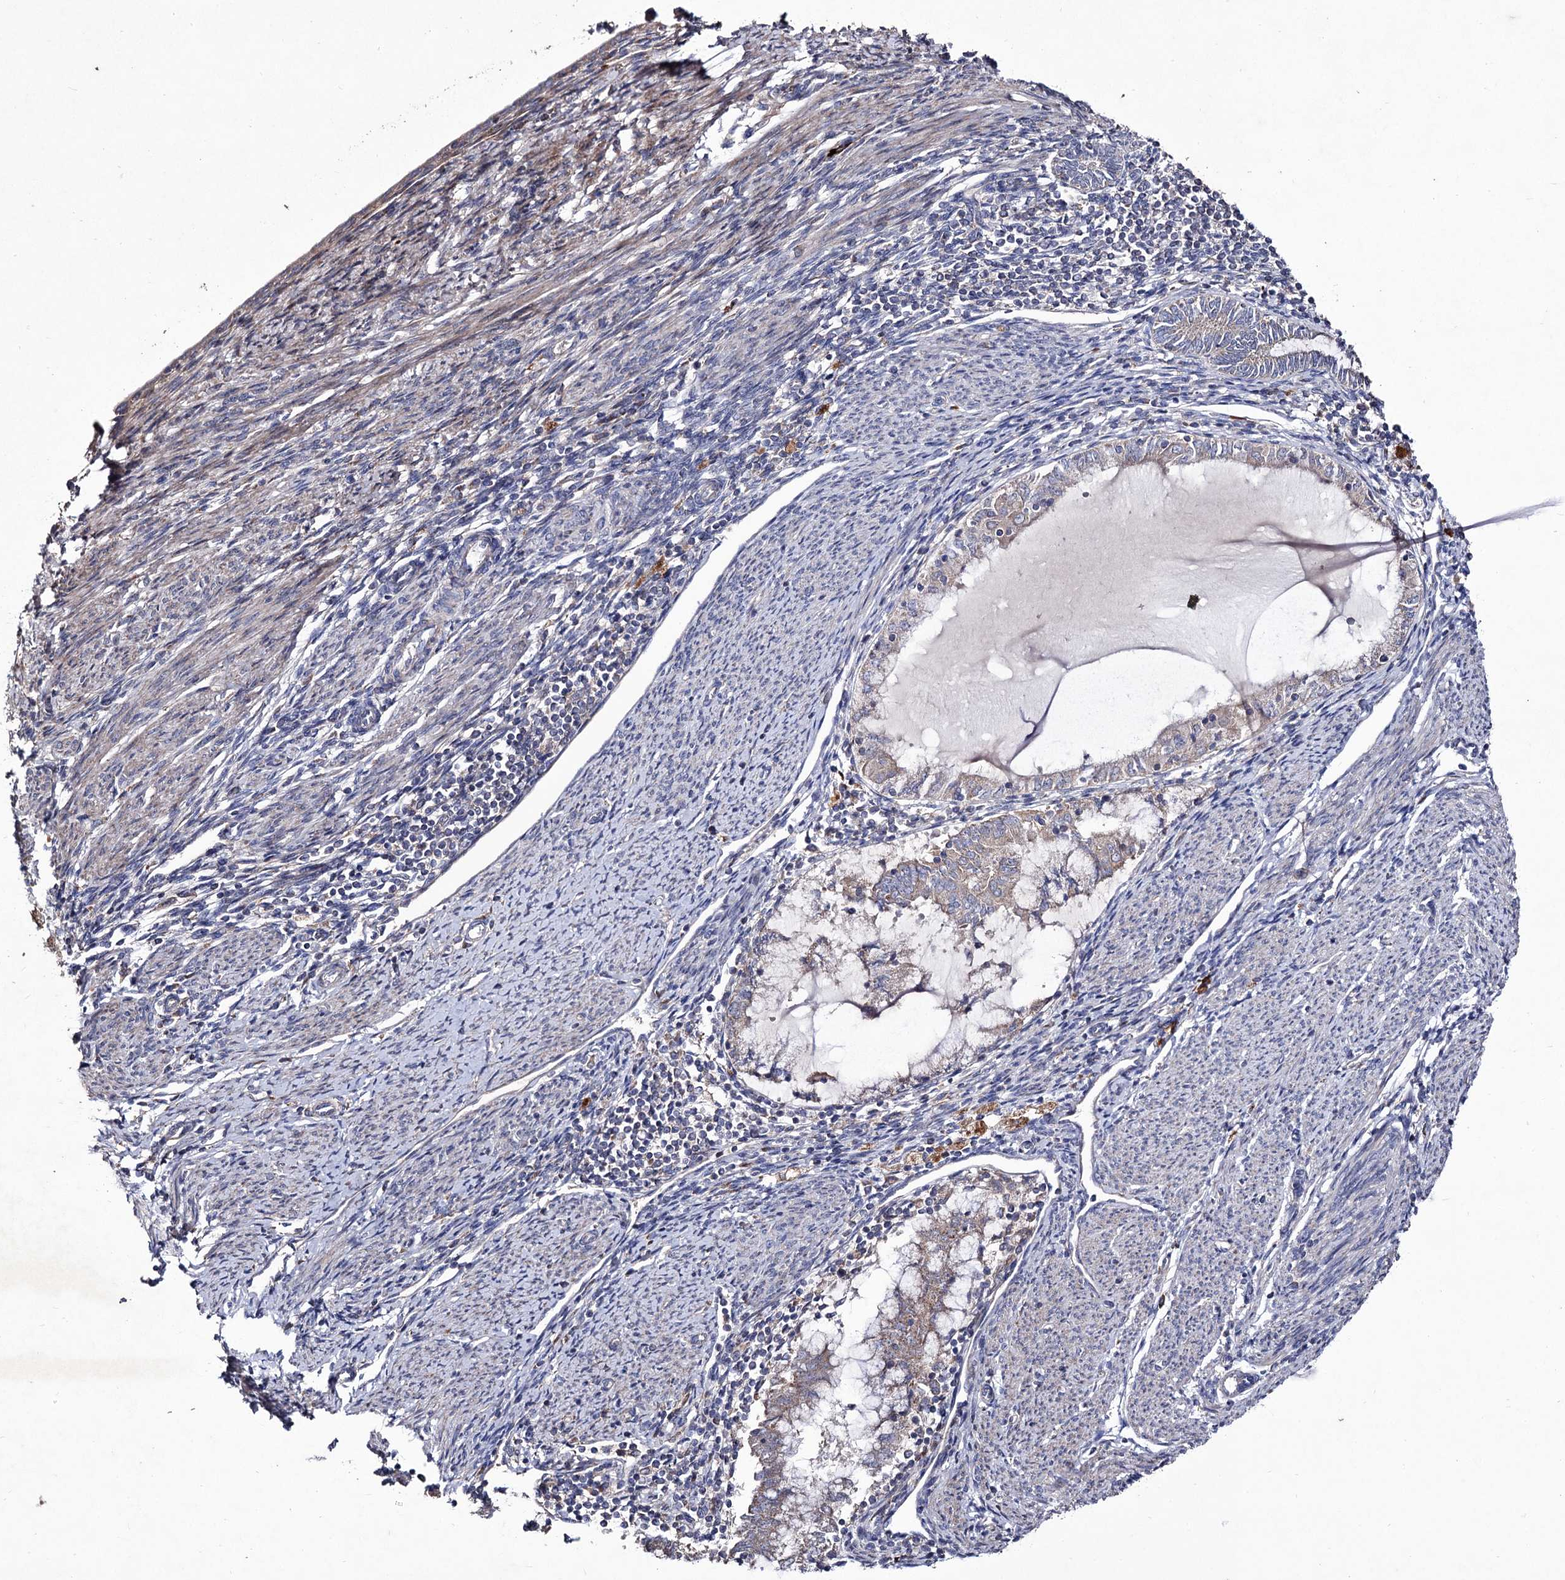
{"staining": {"intensity": "weak", "quantity": "25%-75%", "location": "cytoplasmic/membranous"}, "tissue": "endometrial cancer", "cell_type": "Tumor cells", "image_type": "cancer", "snomed": [{"axis": "morphology", "description": "Adenocarcinoma, NOS"}, {"axis": "topography", "description": "Endometrium"}], "caption": "DAB (3,3'-diaminobenzidine) immunohistochemical staining of endometrial adenocarcinoma reveals weak cytoplasmic/membranous protein staining in approximately 25%-75% of tumor cells. The protein is shown in brown color, while the nuclei are stained blue.", "gene": "MYO1H", "patient": {"sex": "female", "age": 79}}